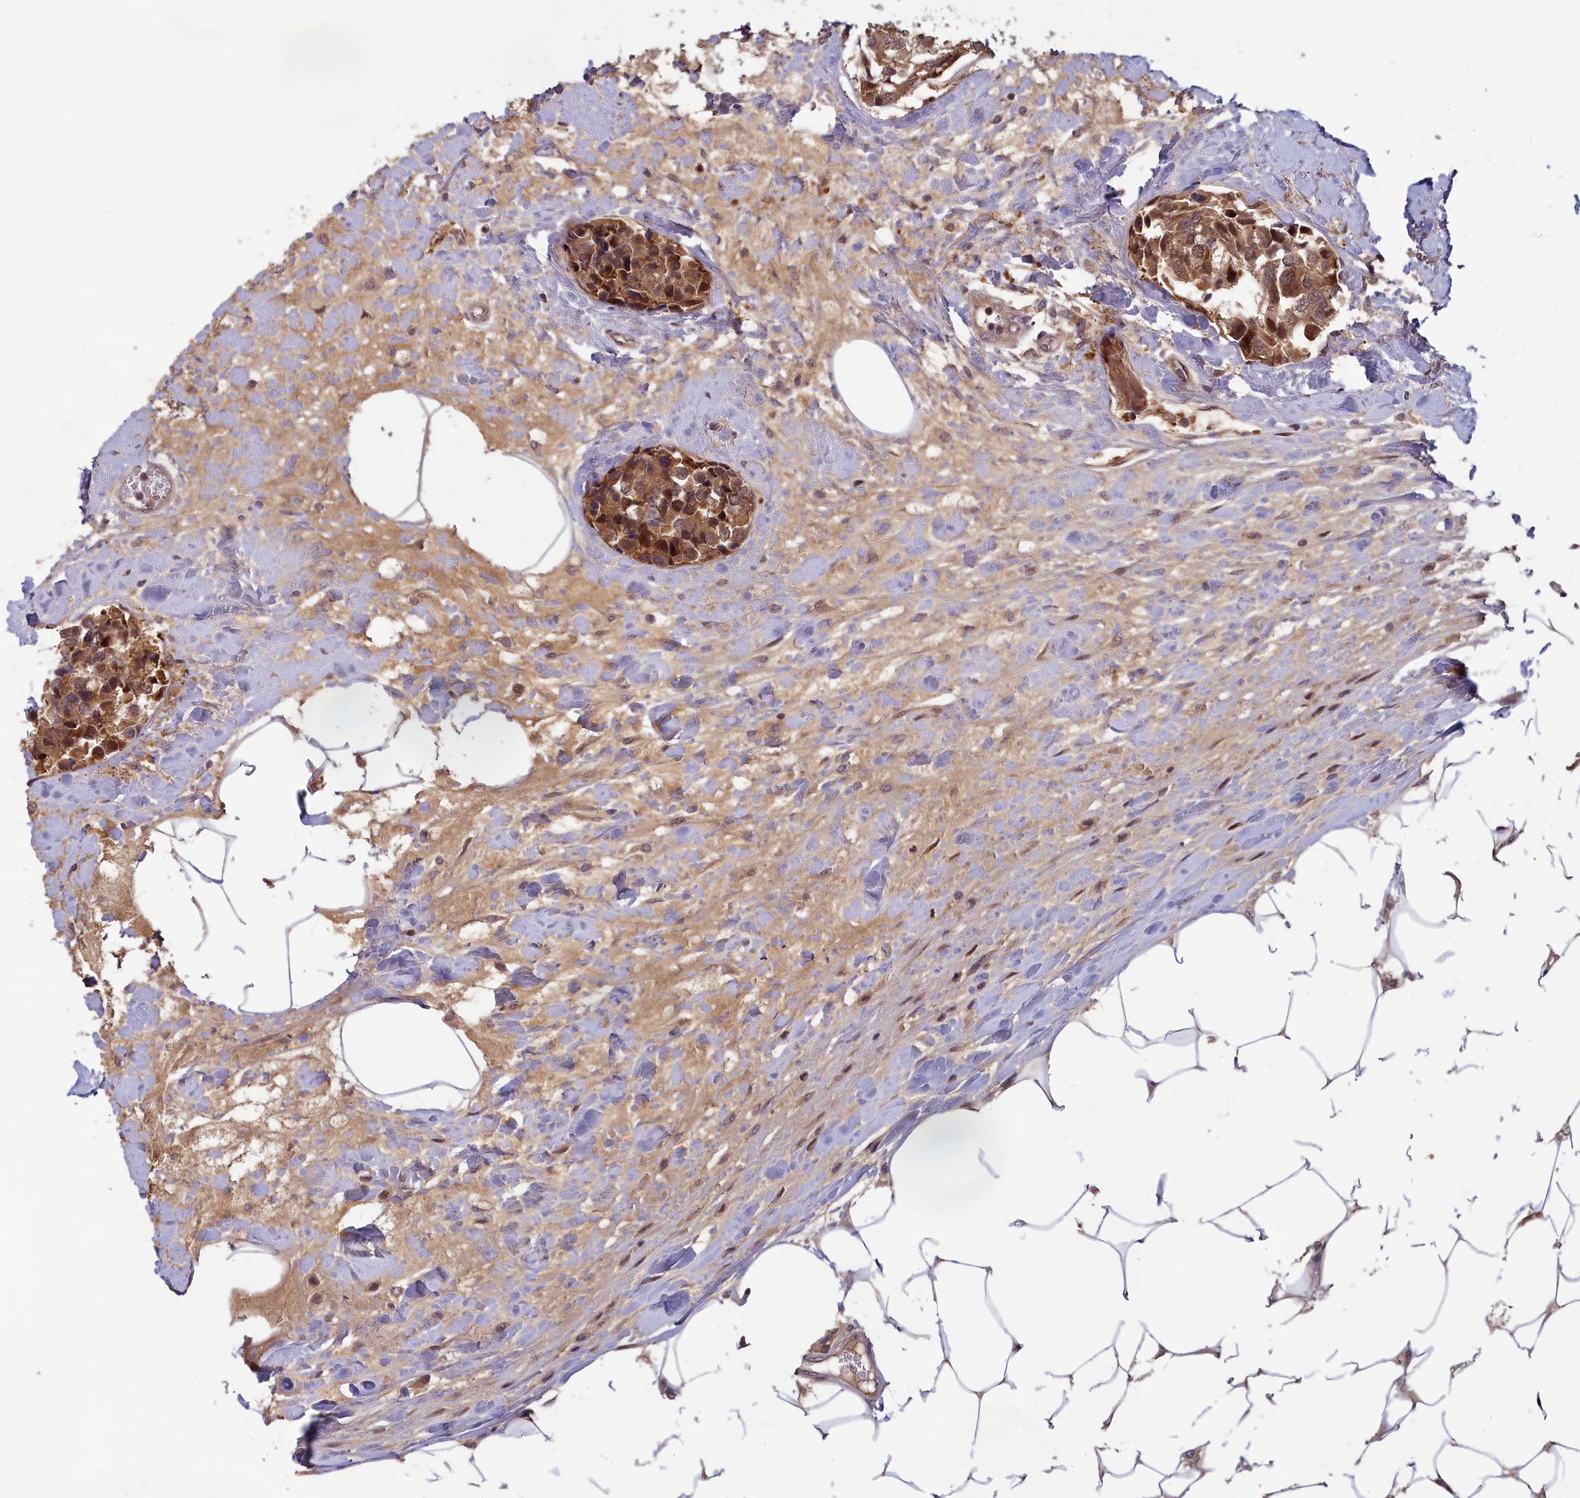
{"staining": {"intensity": "moderate", "quantity": ">75%", "location": "cytoplasmic/membranous,nuclear"}, "tissue": "breast cancer", "cell_type": "Tumor cells", "image_type": "cancer", "snomed": [{"axis": "morphology", "description": "Lobular carcinoma"}, {"axis": "topography", "description": "Breast"}], "caption": "Human breast cancer stained with a protein marker displays moderate staining in tumor cells.", "gene": "CCDC15", "patient": {"sex": "female", "age": 59}}